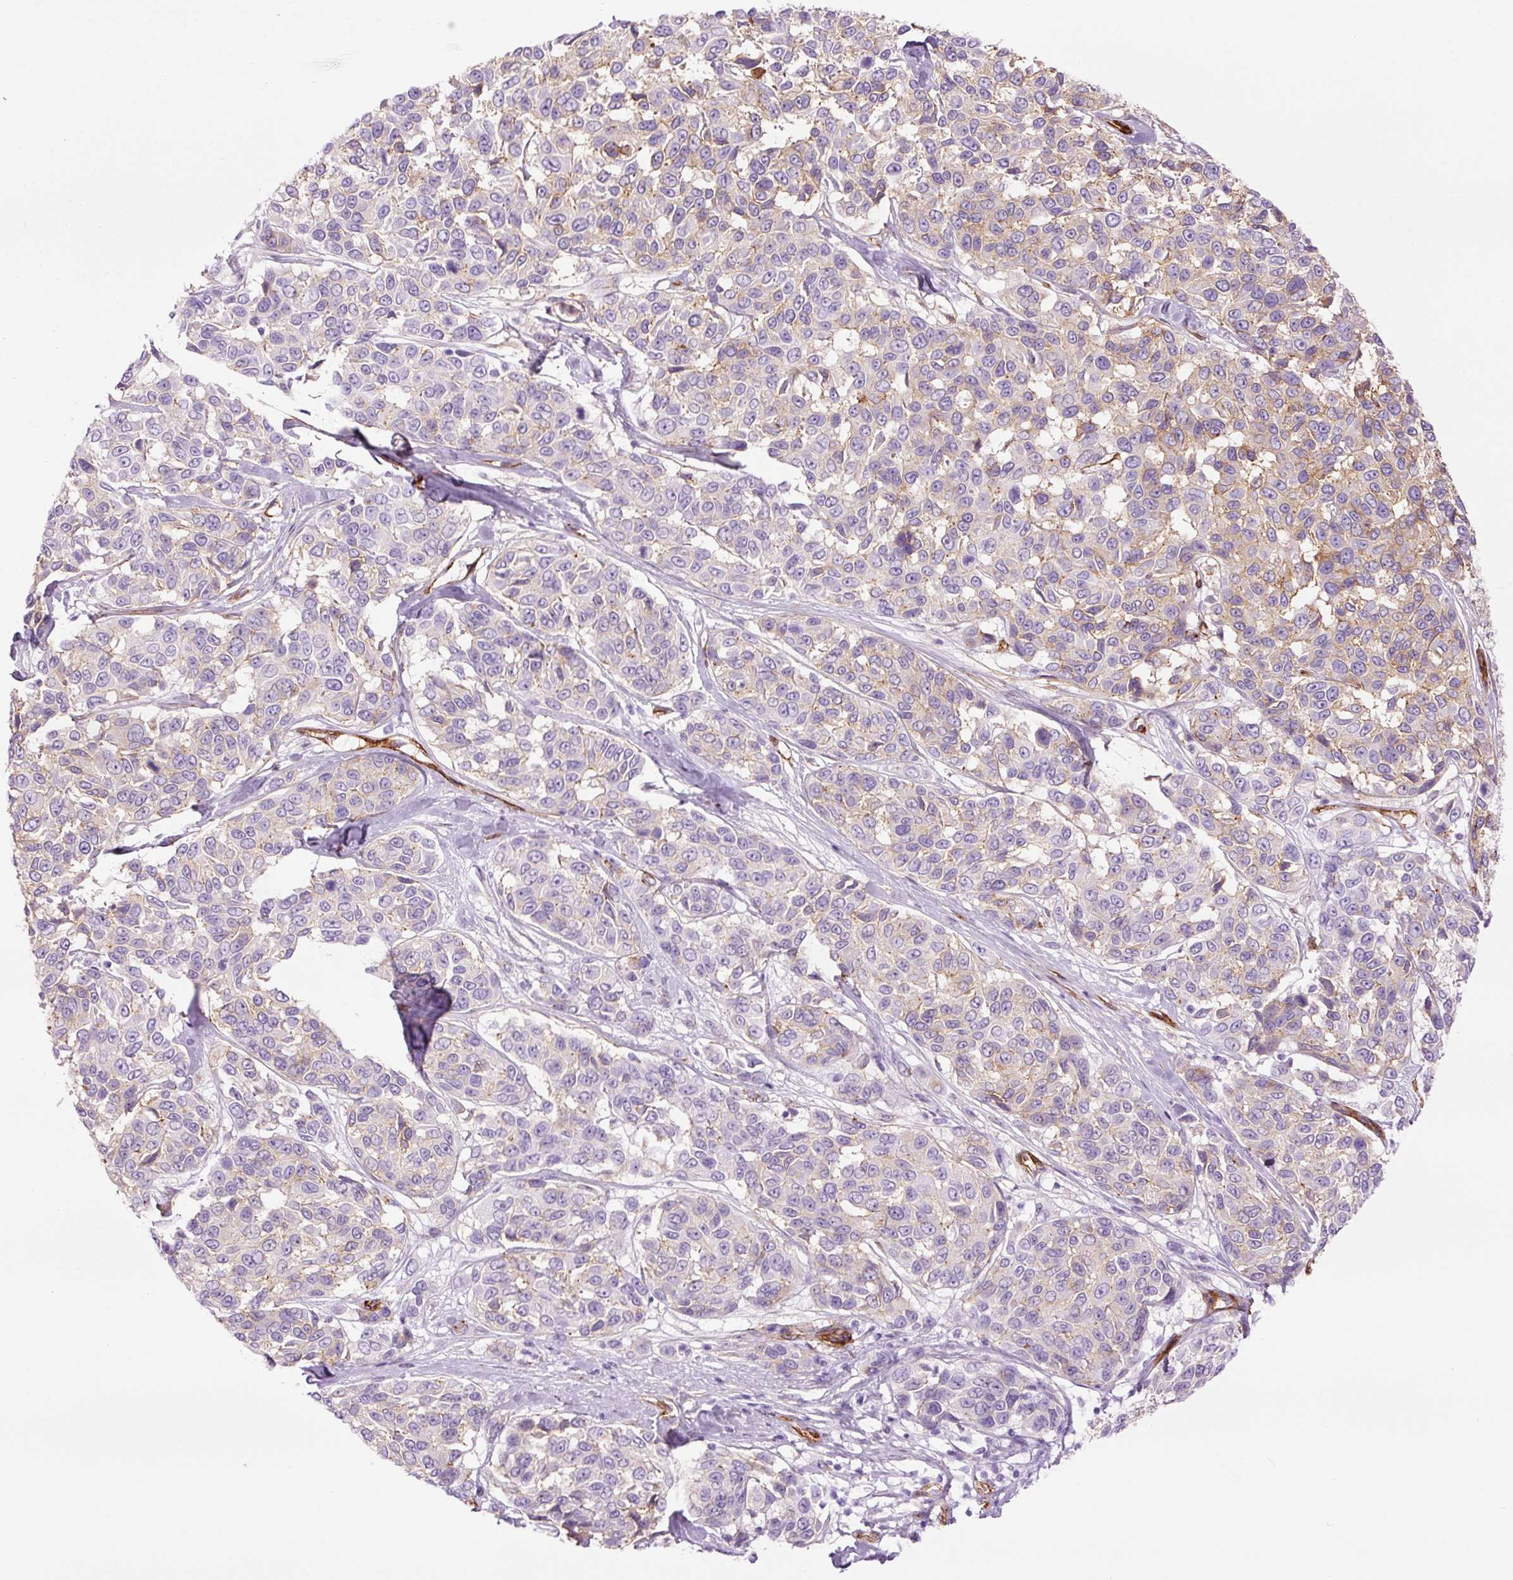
{"staining": {"intensity": "weak", "quantity": "<25%", "location": "cytoplasmic/membranous"}, "tissue": "melanoma", "cell_type": "Tumor cells", "image_type": "cancer", "snomed": [{"axis": "morphology", "description": "Malignant melanoma, NOS"}, {"axis": "topography", "description": "Skin"}], "caption": "Tumor cells show no significant positivity in malignant melanoma.", "gene": "CAV1", "patient": {"sex": "female", "age": 66}}